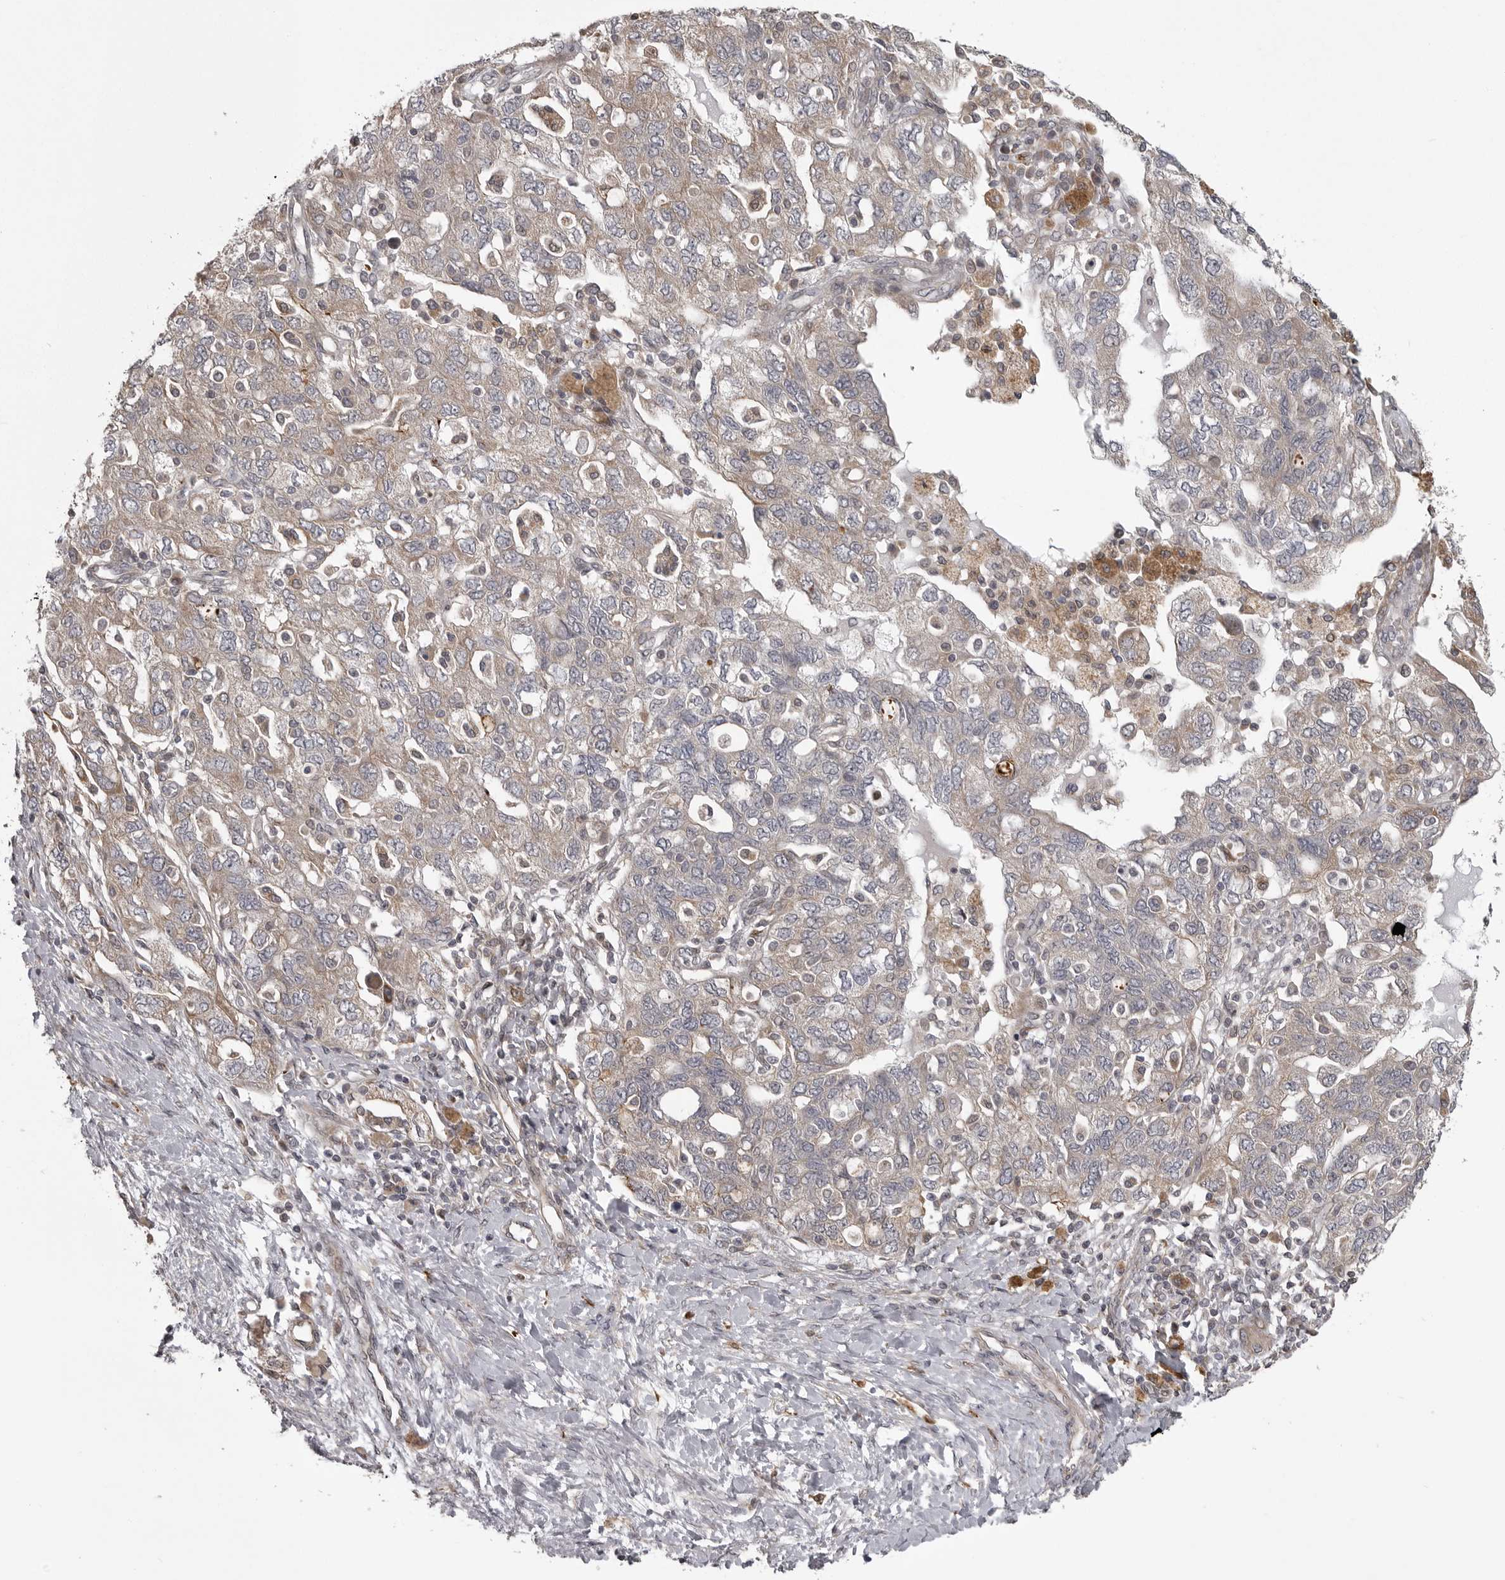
{"staining": {"intensity": "weak", "quantity": "25%-75%", "location": "cytoplasmic/membranous"}, "tissue": "ovarian cancer", "cell_type": "Tumor cells", "image_type": "cancer", "snomed": [{"axis": "morphology", "description": "Carcinoma, NOS"}, {"axis": "morphology", "description": "Cystadenocarcinoma, serous, NOS"}, {"axis": "topography", "description": "Ovary"}], "caption": "This is a micrograph of immunohistochemistry staining of ovarian cancer, which shows weak expression in the cytoplasmic/membranous of tumor cells.", "gene": "ZNRF1", "patient": {"sex": "female", "age": 69}}